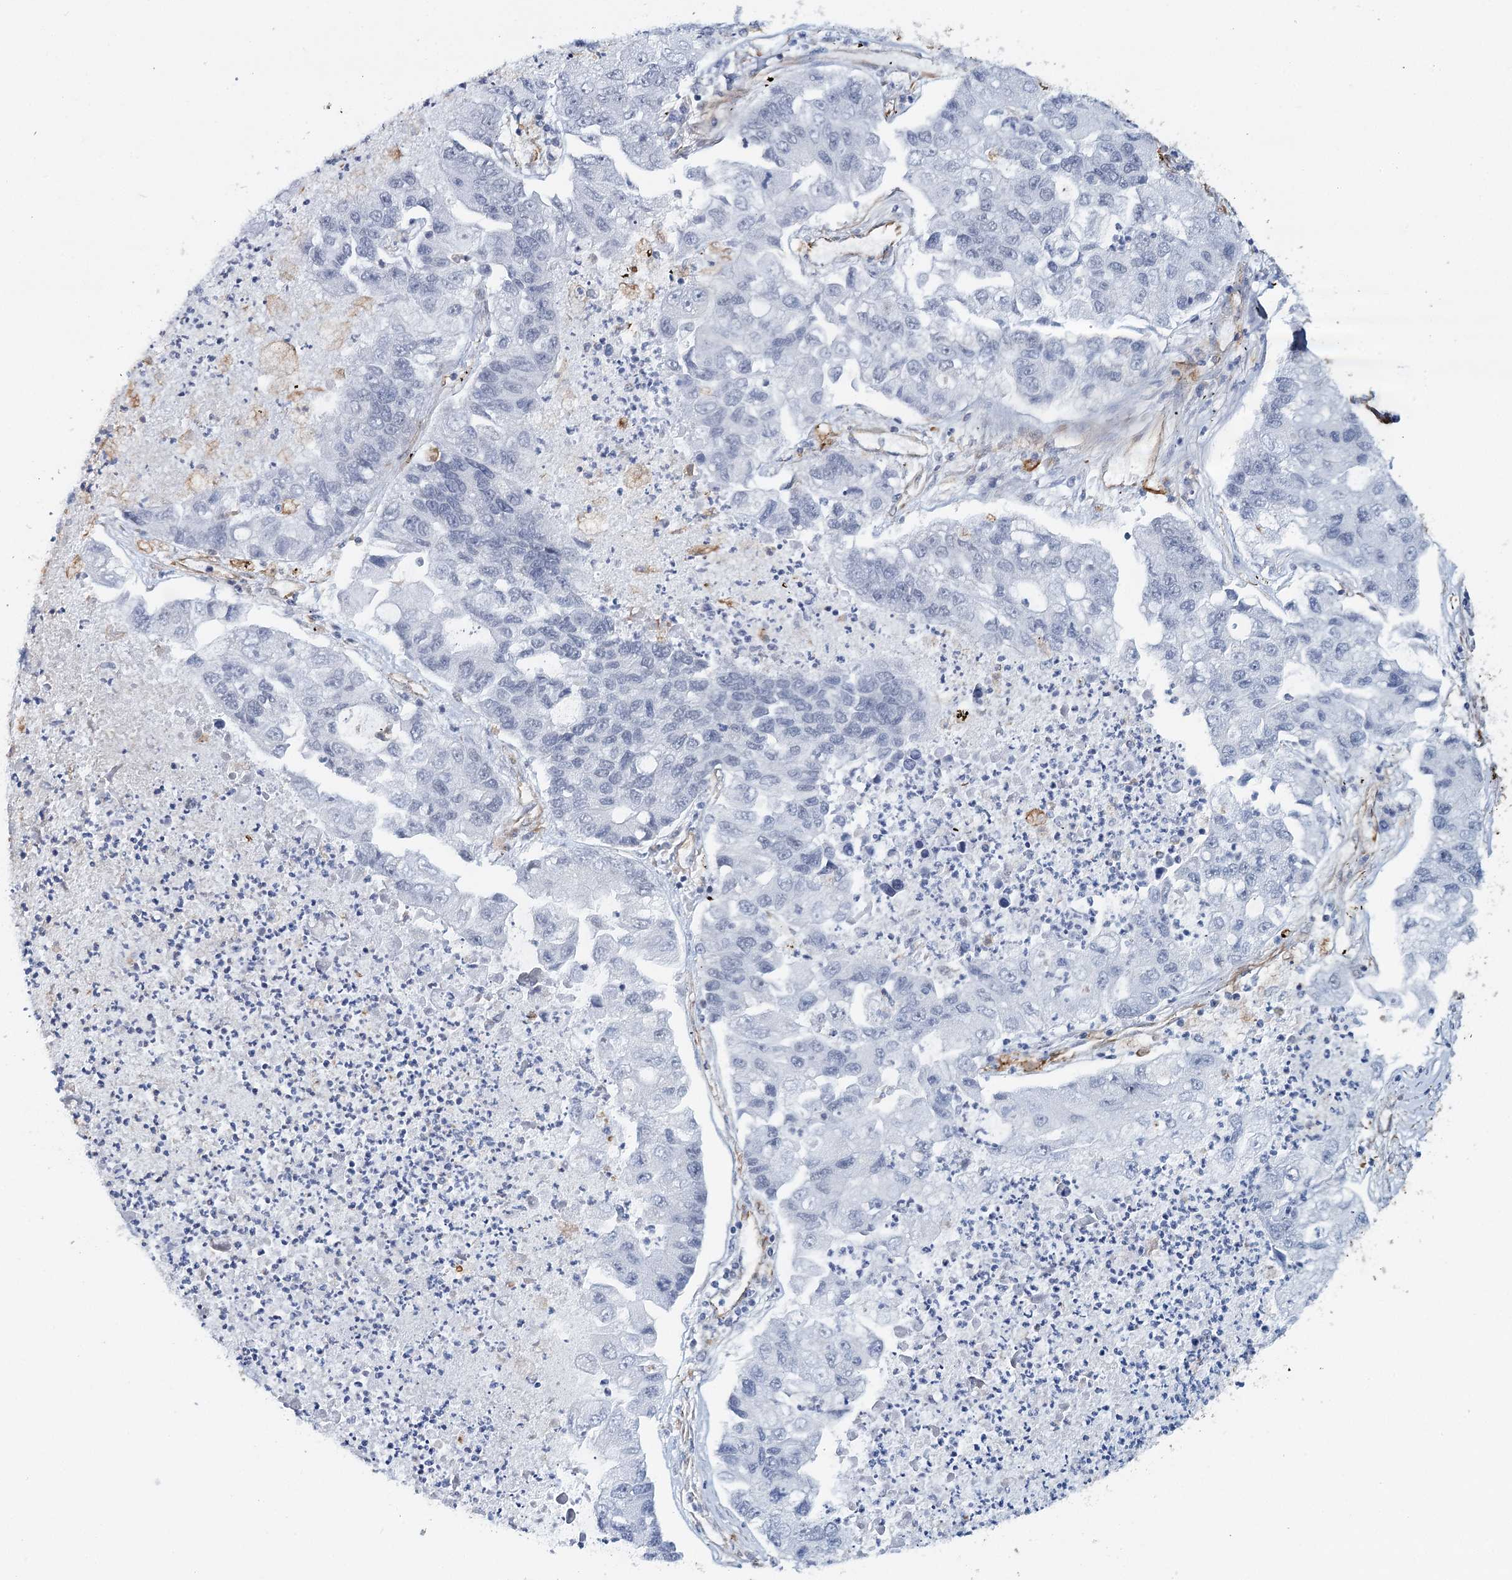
{"staining": {"intensity": "negative", "quantity": "none", "location": "none"}, "tissue": "lung cancer", "cell_type": "Tumor cells", "image_type": "cancer", "snomed": [{"axis": "morphology", "description": "Adenocarcinoma, NOS"}, {"axis": "topography", "description": "Lung"}], "caption": "Protein analysis of adenocarcinoma (lung) reveals no significant expression in tumor cells.", "gene": "SYNPO", "patient": {"sex": "female", "age": 51}}